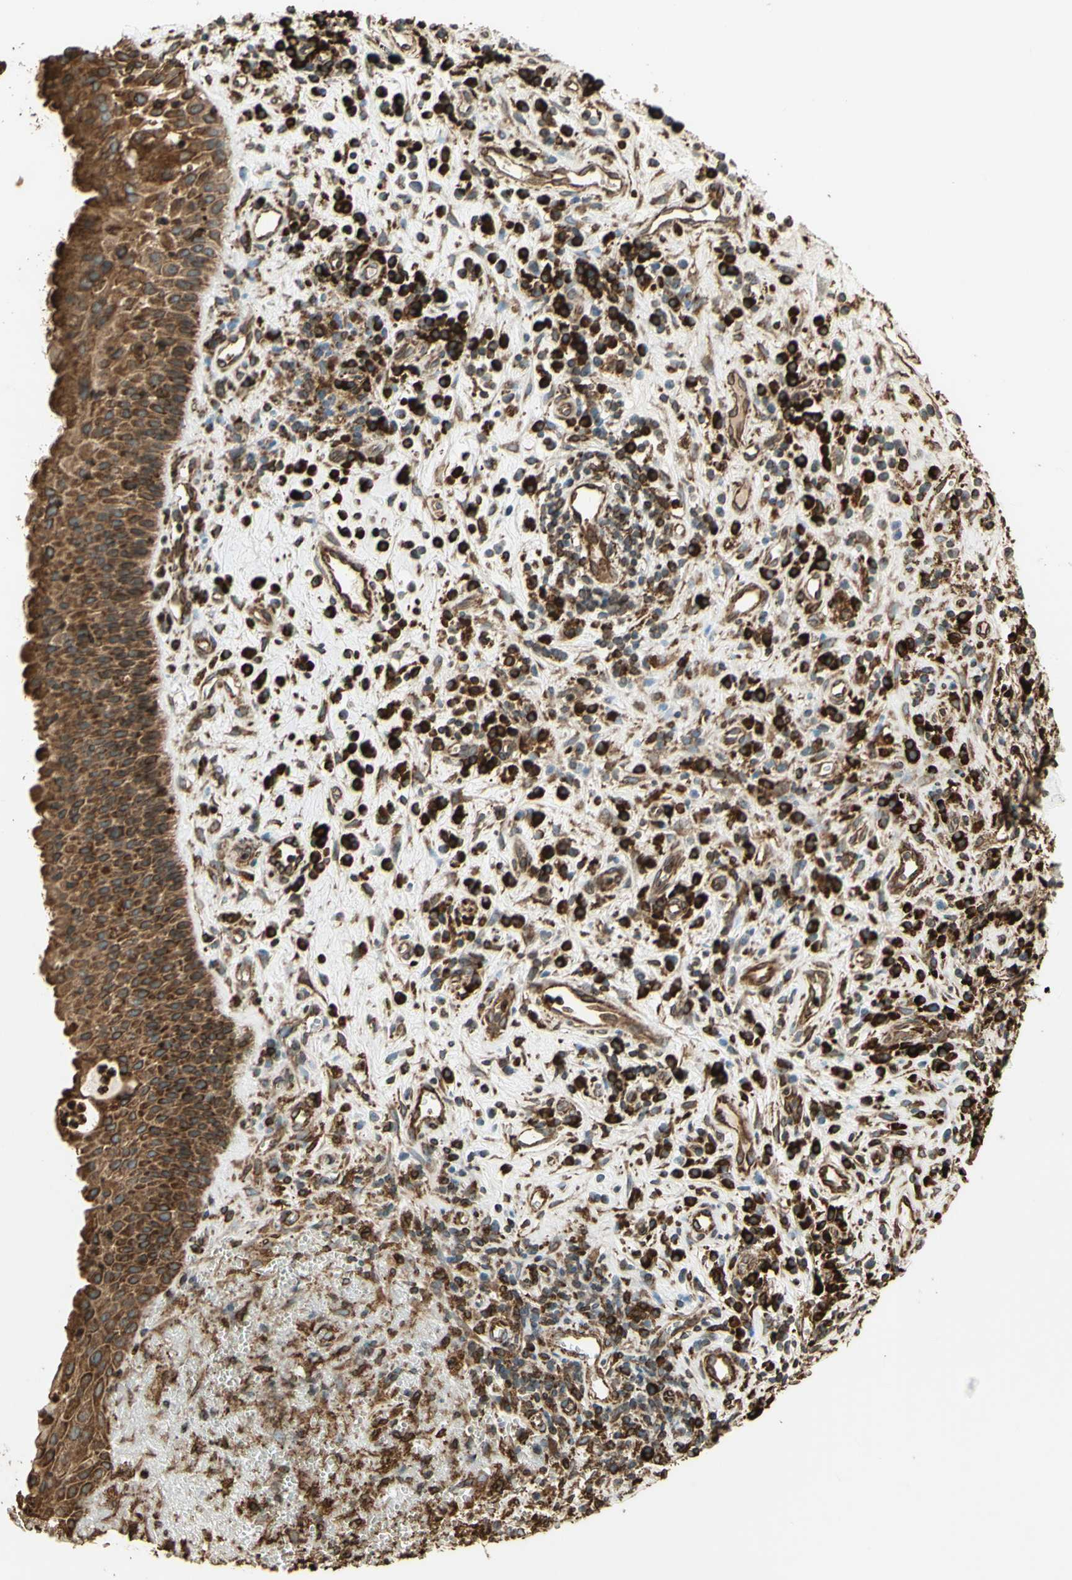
{"staining": {"intensity": "strong", "quantity": ">75%", "location": "cytoplasmic/membranous"}, "tissue": "nasopharynx", "cell_type": "Respiratory epithelial cells", "image_type": "normal", "snomed": [{"axis": "morphology", "description": "Normal tissue, NOS"}, {"axis": "topography", "description": "Nasopharynx"}], "caption": "This image exhibits IHC staining of normal human nasopharynx, with high strong cytoplasmic/membranous expression in approximately >75% of respiratory epithelial cells.", "gene": "CANX", "patient": {"sex": "female", "age": 51}}